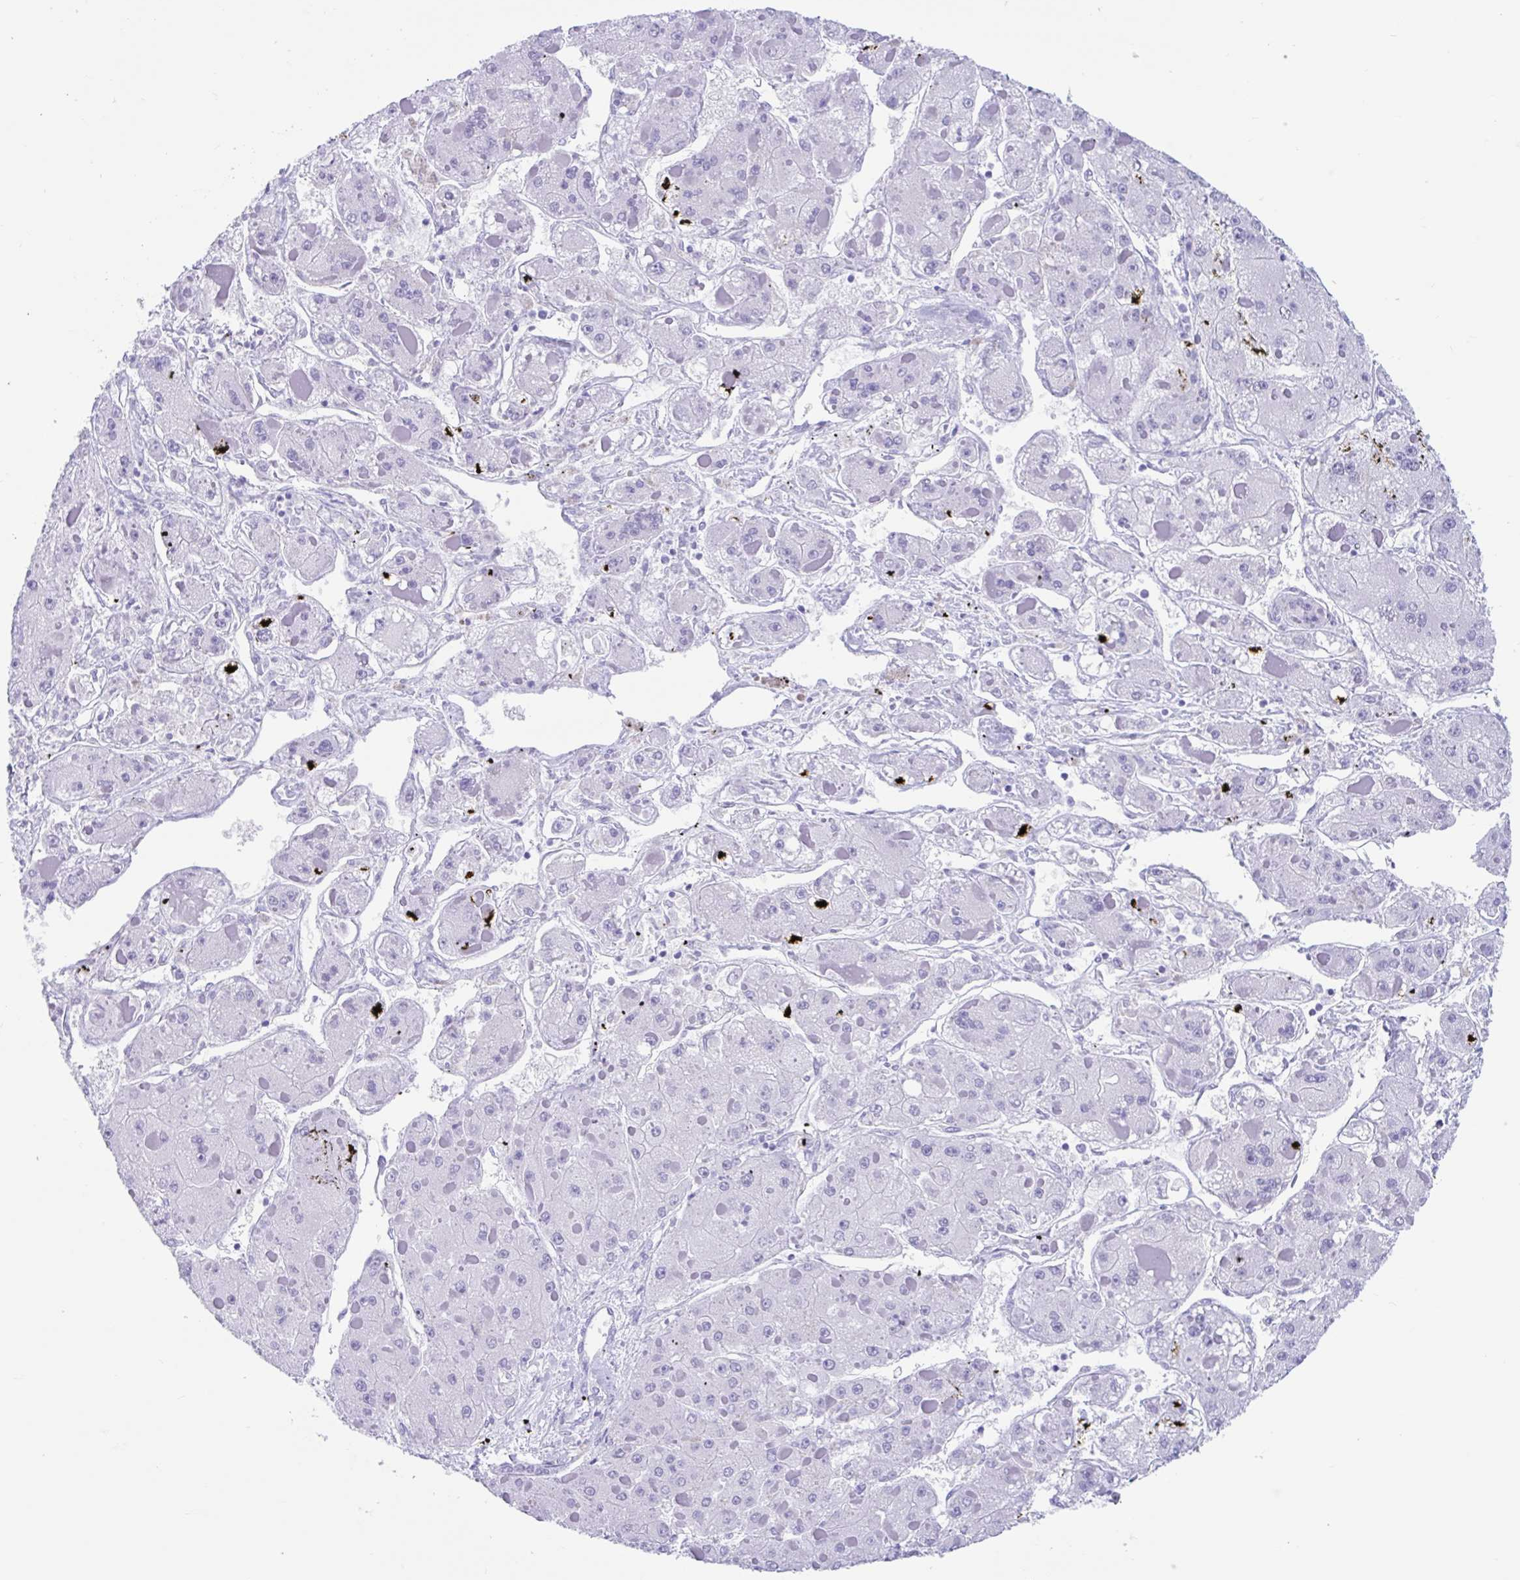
{"staining": {"intensity": "negative", "quantity": "none", "location": "none"}, "tissue": "liver cancer", "cell_type": "Tumor cells", "image_type": "cancer", "snomed": [{"axis": "morphology", "description": "Carcinoma, Hepatocellular, NOS"}, {"axis": "topography", "description": "Liver"}], "caption": "High magnification brightfield microscopy of hepatocellular carcinoma (liver) stained with DAB (brown) and counterstained with hematoxylin (blue): tumor cells show no significant expression. Nuclei are stained in blue.", "gene": "TMEM35A", "patient": {"sex": "female", "age": 73}}